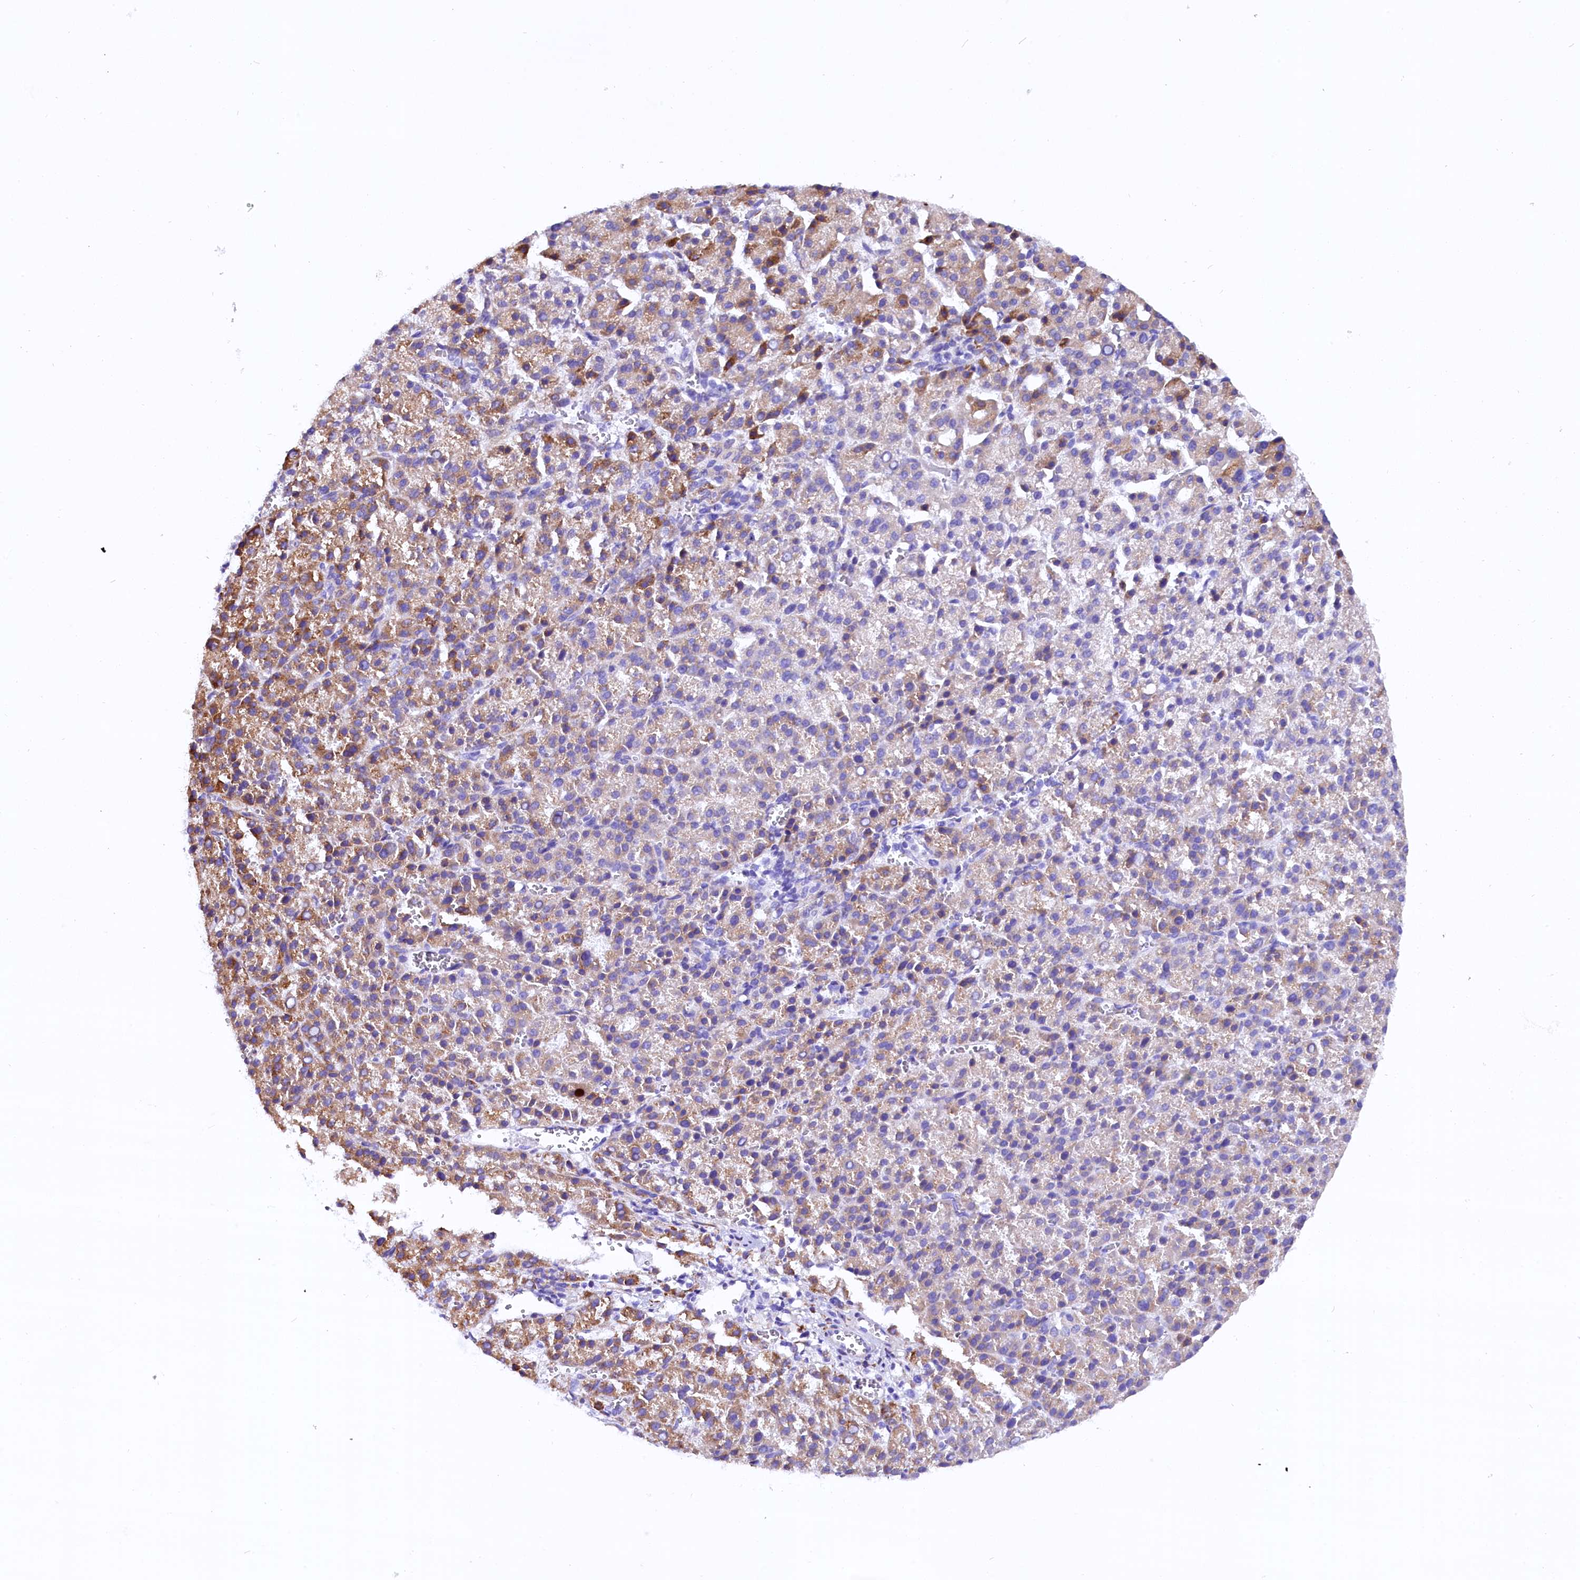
{"staining": {"intensity": "moderate", "quantity": "25%-75%", "location": "cytoplasmic/membranous"}, "tissue": "liver cancer", "cell_type": "Tumor cells", "image_type": "cancer", "snomed": [{"axis": "morphology", "description": "Carcinoma, Hepatocellular, NOS"}, {"axis": "topography", "description": "Liver"}], "caption": "Brown immunohistochemical staining in human liver cancer (hepatocellular carcinoma) reveals moderate cytoplasmic/membranous staining in approximately 25%-75% of tumor cells. The staining was performed using DAB (3,3'-diaminobenzidine) to visualize the protein expression in brown, while the nuclei were stained in blue with hematoxylin (Magnification: 20x).", "gene": "CMTR2", "patient": {"sex": "female", "age": 58}}